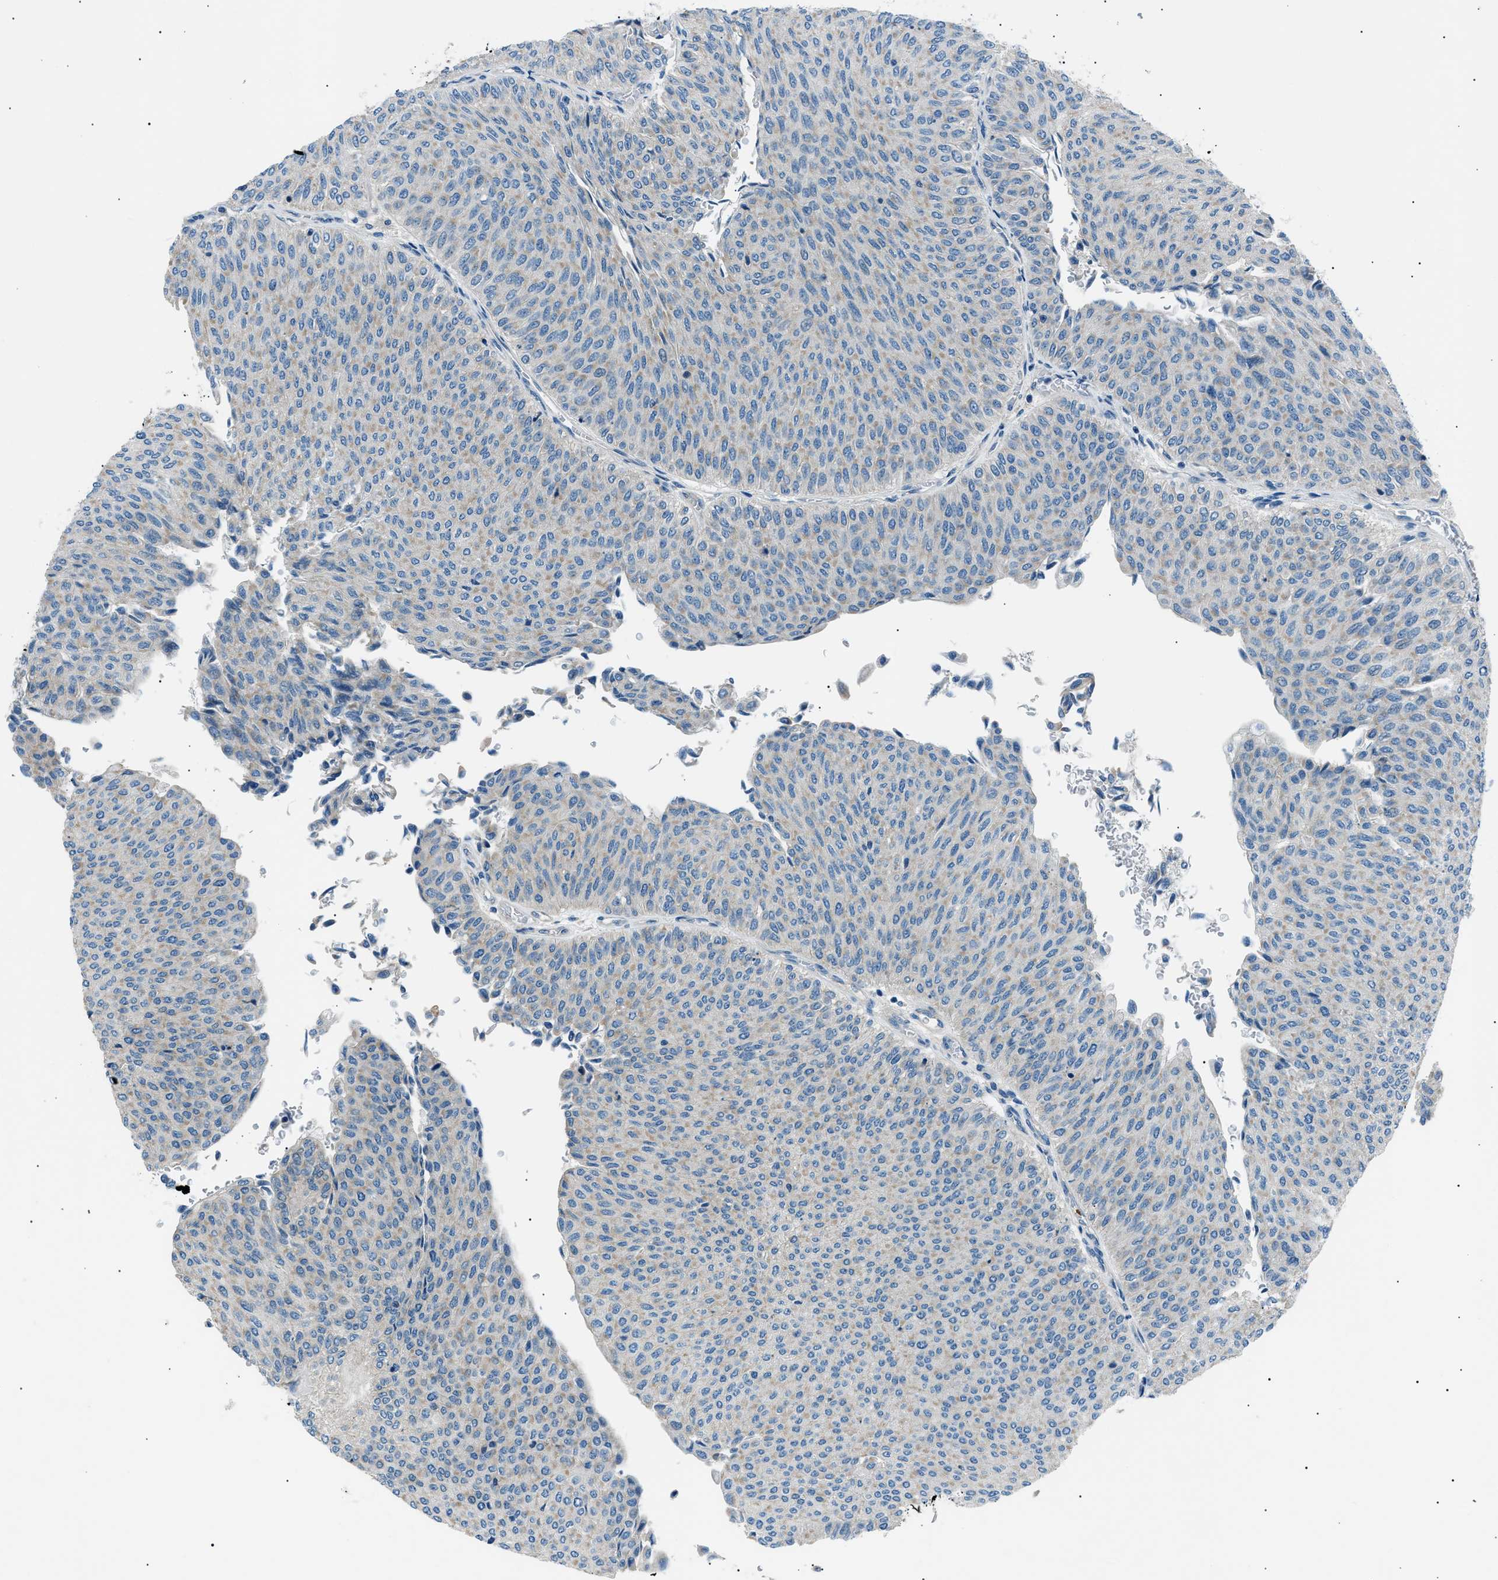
{"staining": {"intensity": "weak", "quantity": "<25%", "location": "cytoplasmic/membranous"}, "tissue": "urothelial cancer", "cell_type": "Tumor cells", "image_type": "cancer", "snomed": [{"axis": "morphology", "description": "Urothelial carcinoma, Low grade"}, {"axis": "topography", "description": "Urinary bladder"}], "caption": "Immunohistochemistry image of neoplastic tissue: low-grade urothelial carcinoma stained with DAB (3,3'-diaminobenzidine) displays no significant protein positivity in tumor cells. (Stains: DAB (3,3'-diaminobenzidine) IHC with hematoxylin counter stain, Microscopy: brightfield microscopy at high magnification).", "gene": "LRRC37B", "patient": {"sex": "male", "age": 78}}